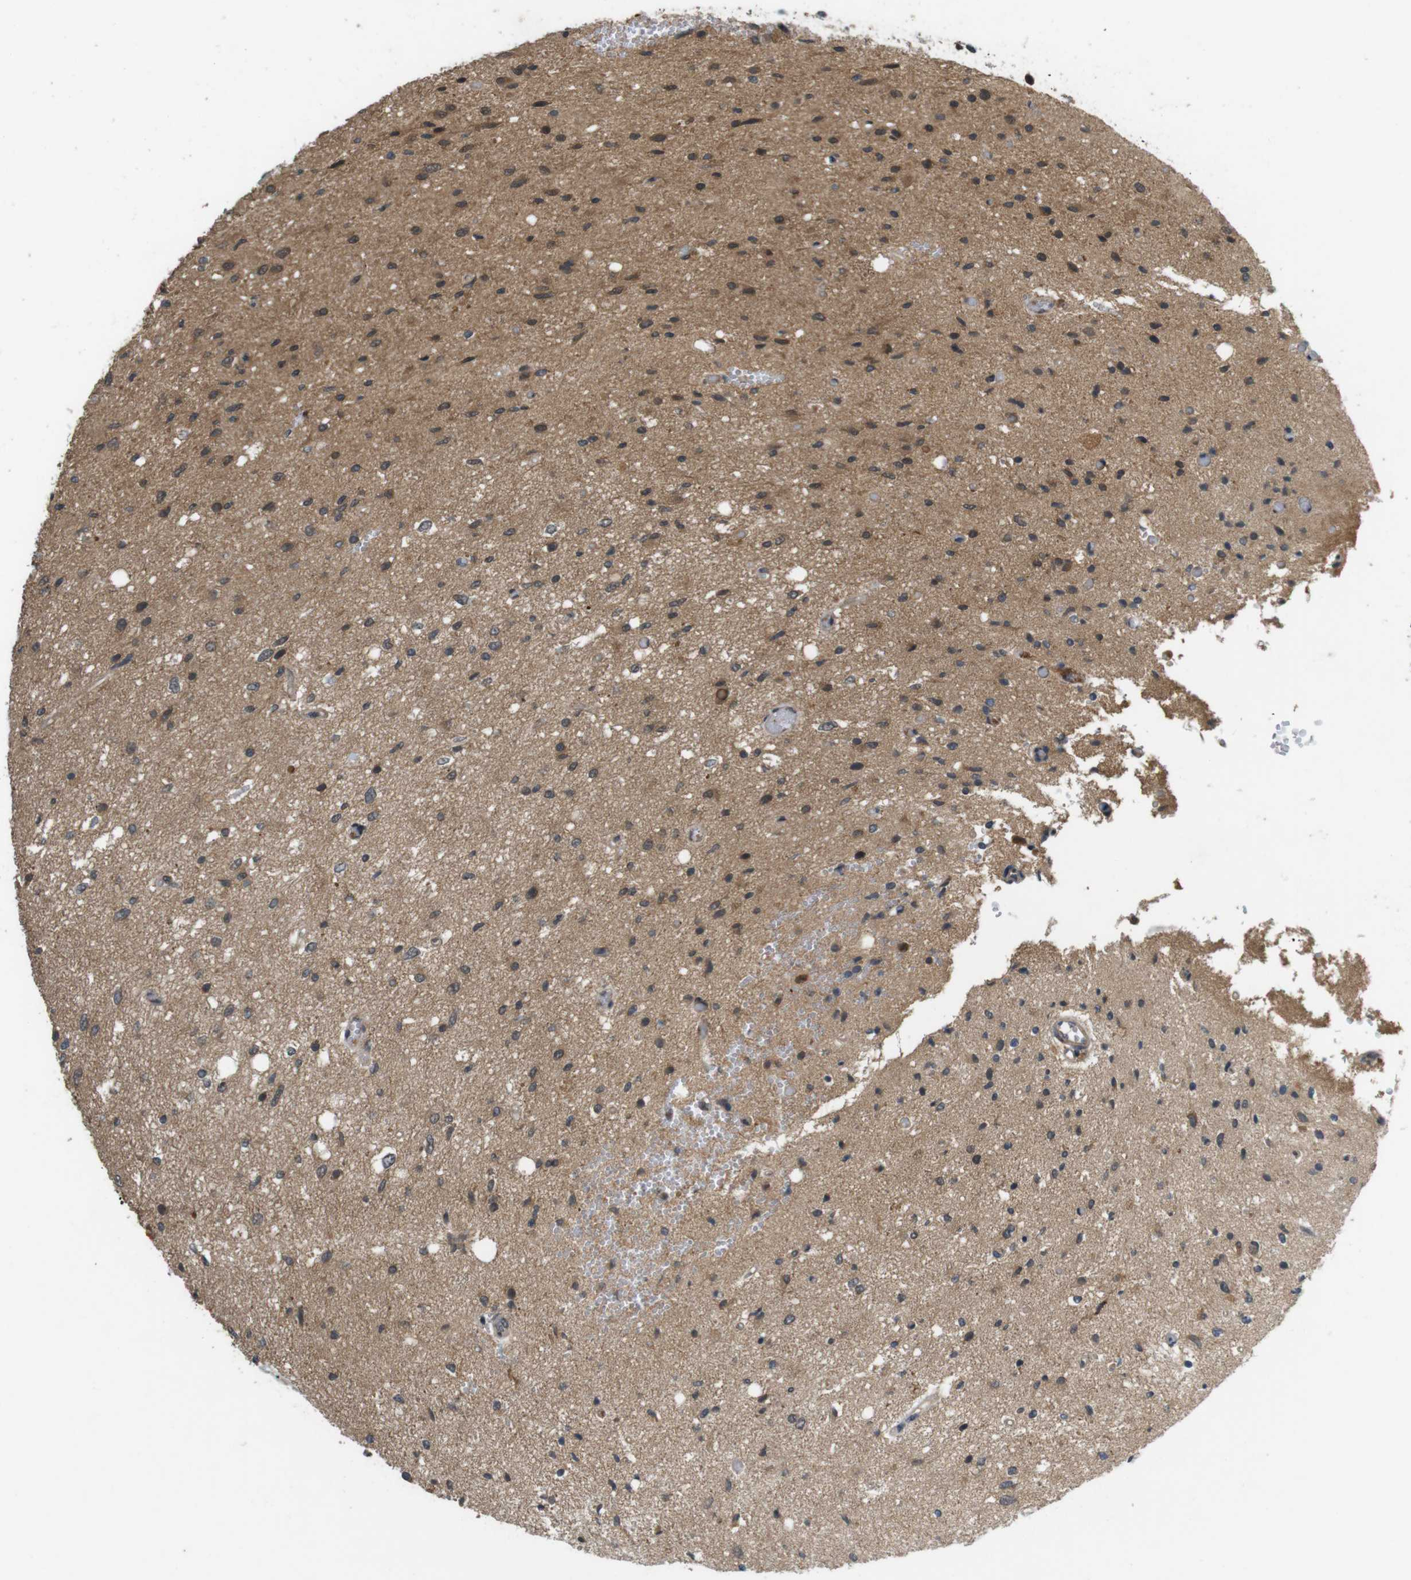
{"staining": {"intensity": "moderate", "quantity": ">75%", "location": "cytoplasmic/membranous"}, "tissue": "glioma", "cell_type": "Tumor cells", "image_type": "cancer", "snomed": [{"axis": "morphology", "description": "Glioma, malignant, Low grade"}, {"axis": "topography", "description": "Brain"}], "caption": "Malignant low-grade glioma stained for a protein (brown) reveals moderate cytoplasmic/membranous positive staining in approximately >75% of tumor cells.", "gene": "NFKBIE", "patient": {"sex": "male", "age": 77}}